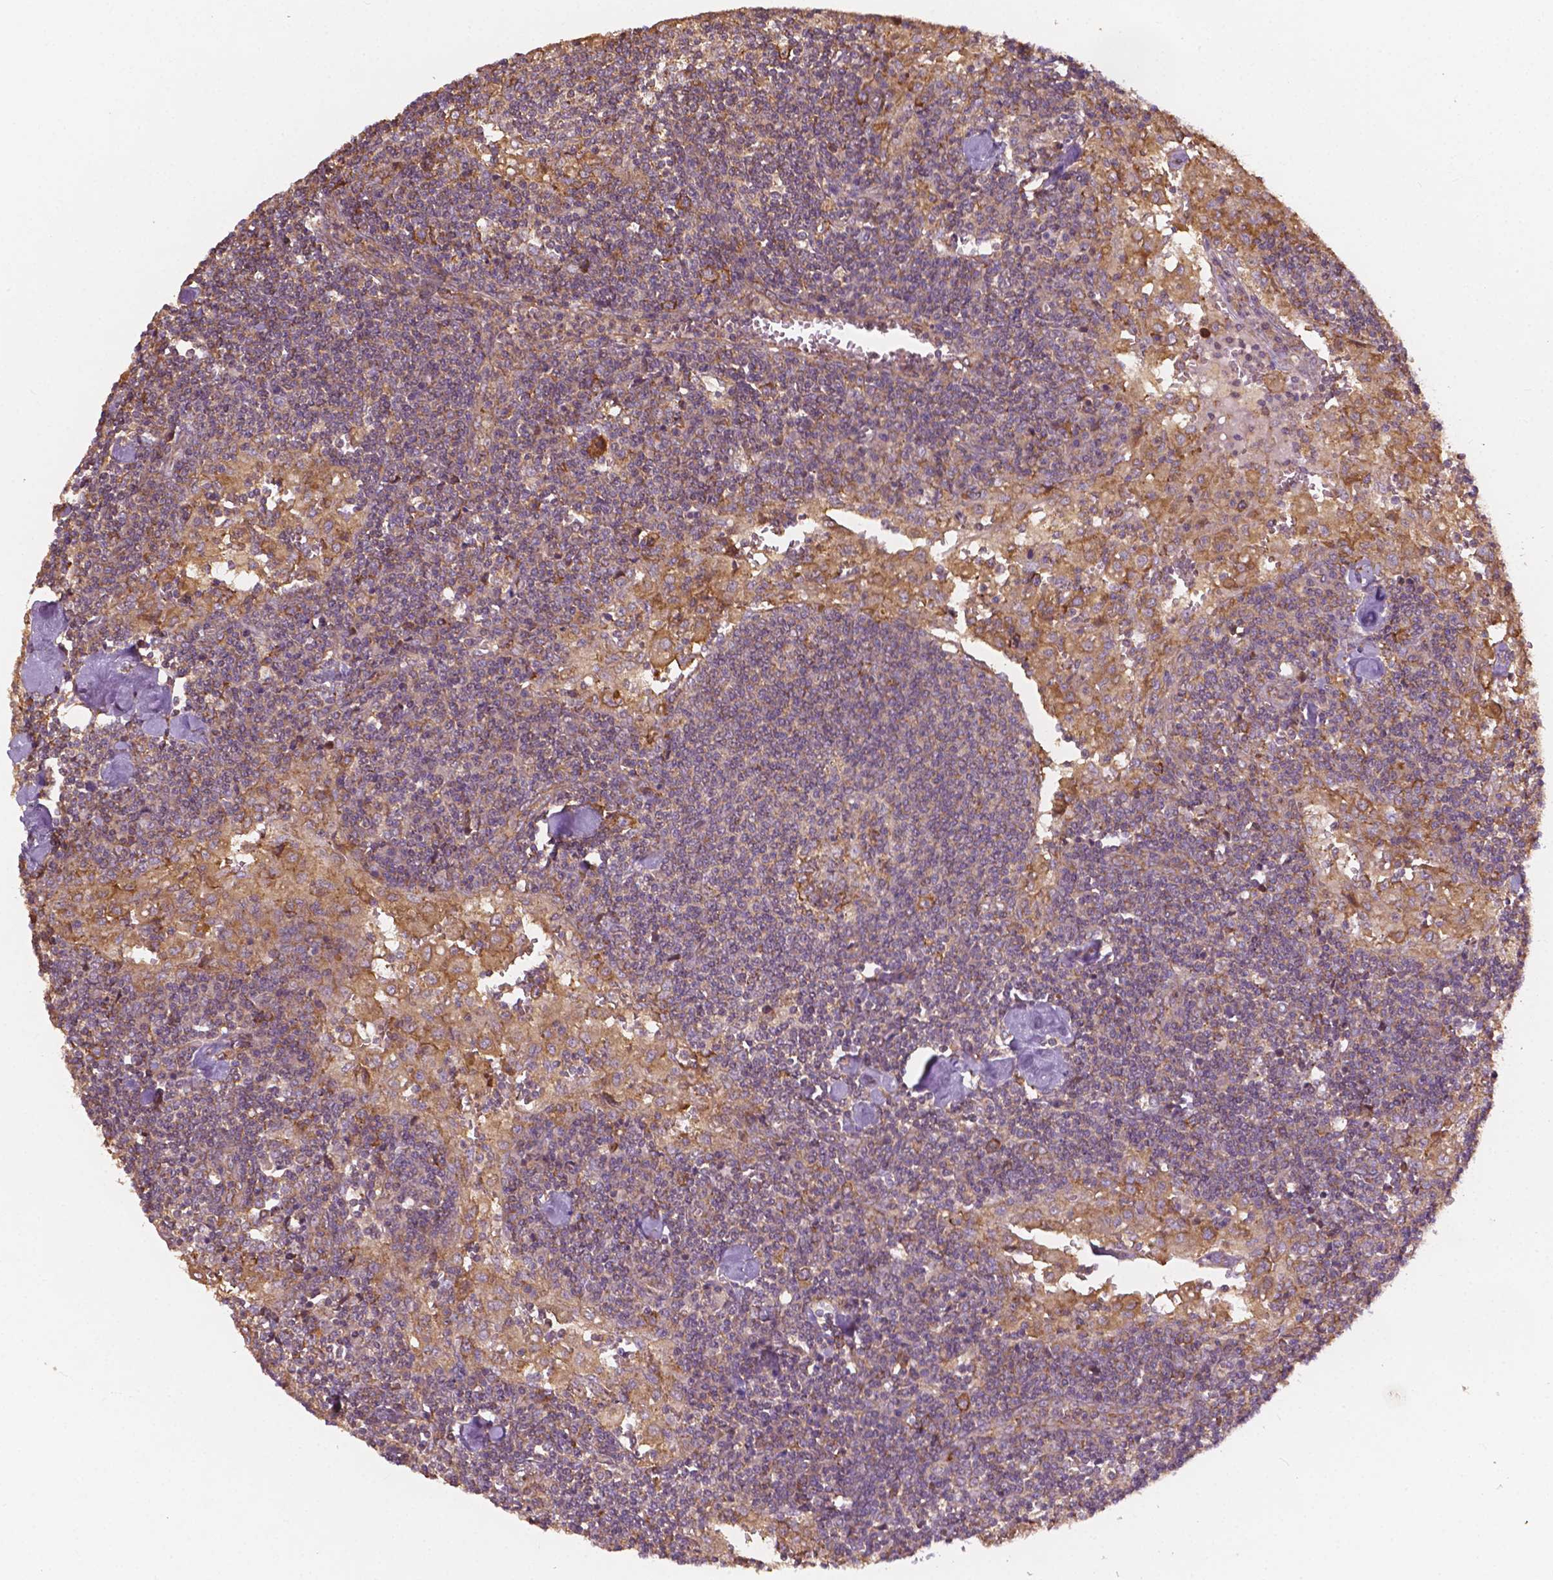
{"staining": {"intensity": "moderate", "quantity": ">75%", "location": "cytoplasmic/membranous"}, "tissue": "lymph node", "cell_type": "Germinal center cells", "image_type": "normal", "snomed": [{"axis": "morphology", "description": "Normal tissue, NOS"}, {"axis": "topography", "description": "Lymph node"}], "caption": "High-magnification brightfield microscopy of normal lymph node stained with DAB (3,3'-diaminobenzidine) (brown) and counterstained with hematoxylin (blue). germinal center cells exhibit moderate cytoplasmic/membranous expression is identified in about>75% of cells.", "gene": "G3BP1", "patient": {"sex": "male", "age": 55}}